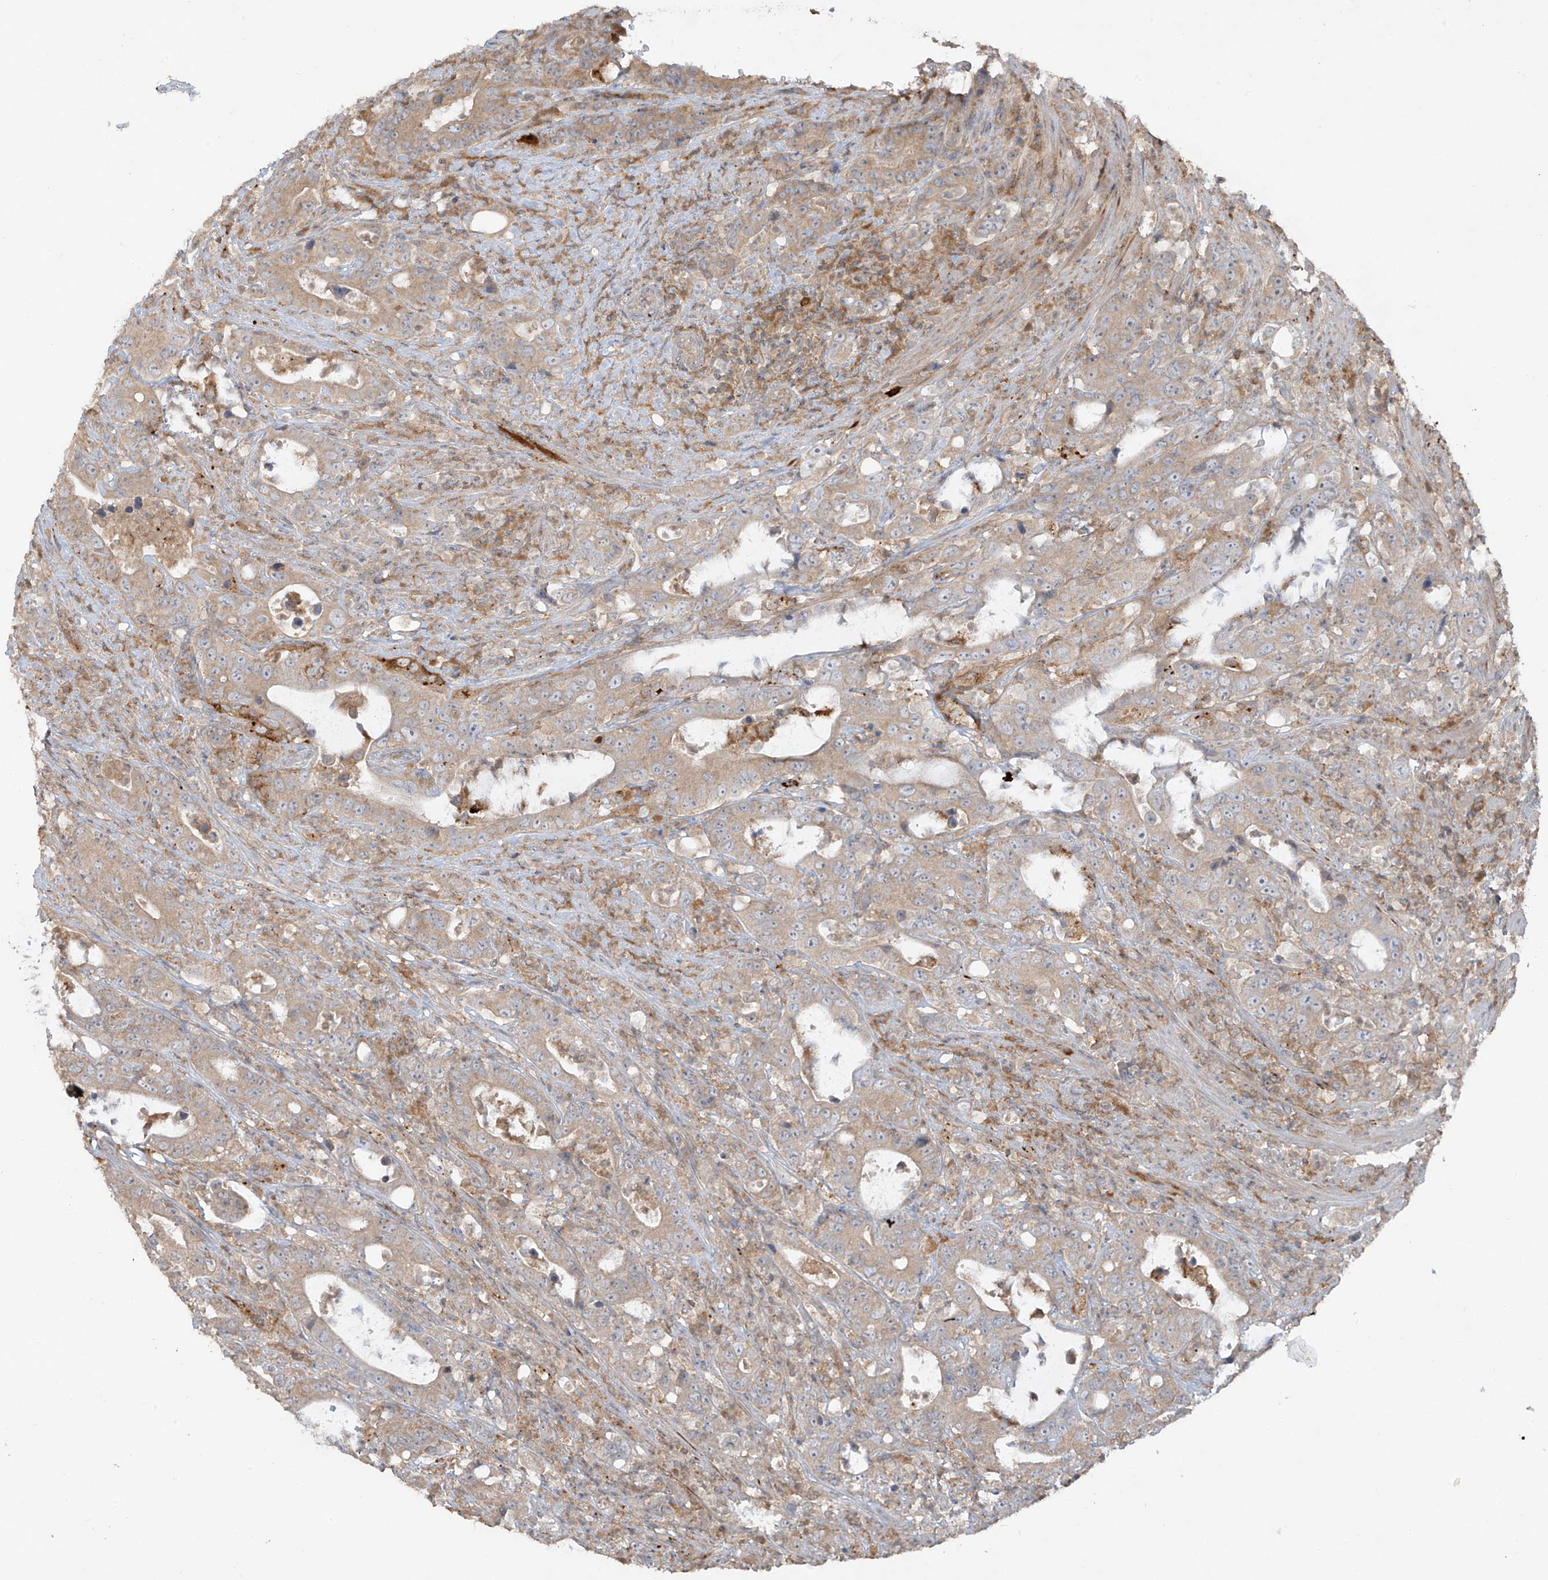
{"staining": {"intensity": "weak", "quantity": ">75%", "location": "cytoplasmic/membranous"}, "tissue": "colorectal cancer", "cell_type": "Tumor cells", "image_type": "cancer", "snomed": [{"axis": "morphology", "description": "Adenocarcinoma, NOS"}, {"axis": "topography", "description": "Colon"}], "caption": "Protein analysis of colorectal cancer (adenocarcinoma) tissue shows weak cytoplasmic/membranous expression in about >75% of tumor cells. (DAB (3,3'-diaminobenzidine) = brown stain, brightfield microscopy at high magnification).", "gene": "LDAH", "patient": {"sex": "female", "age": 75}}